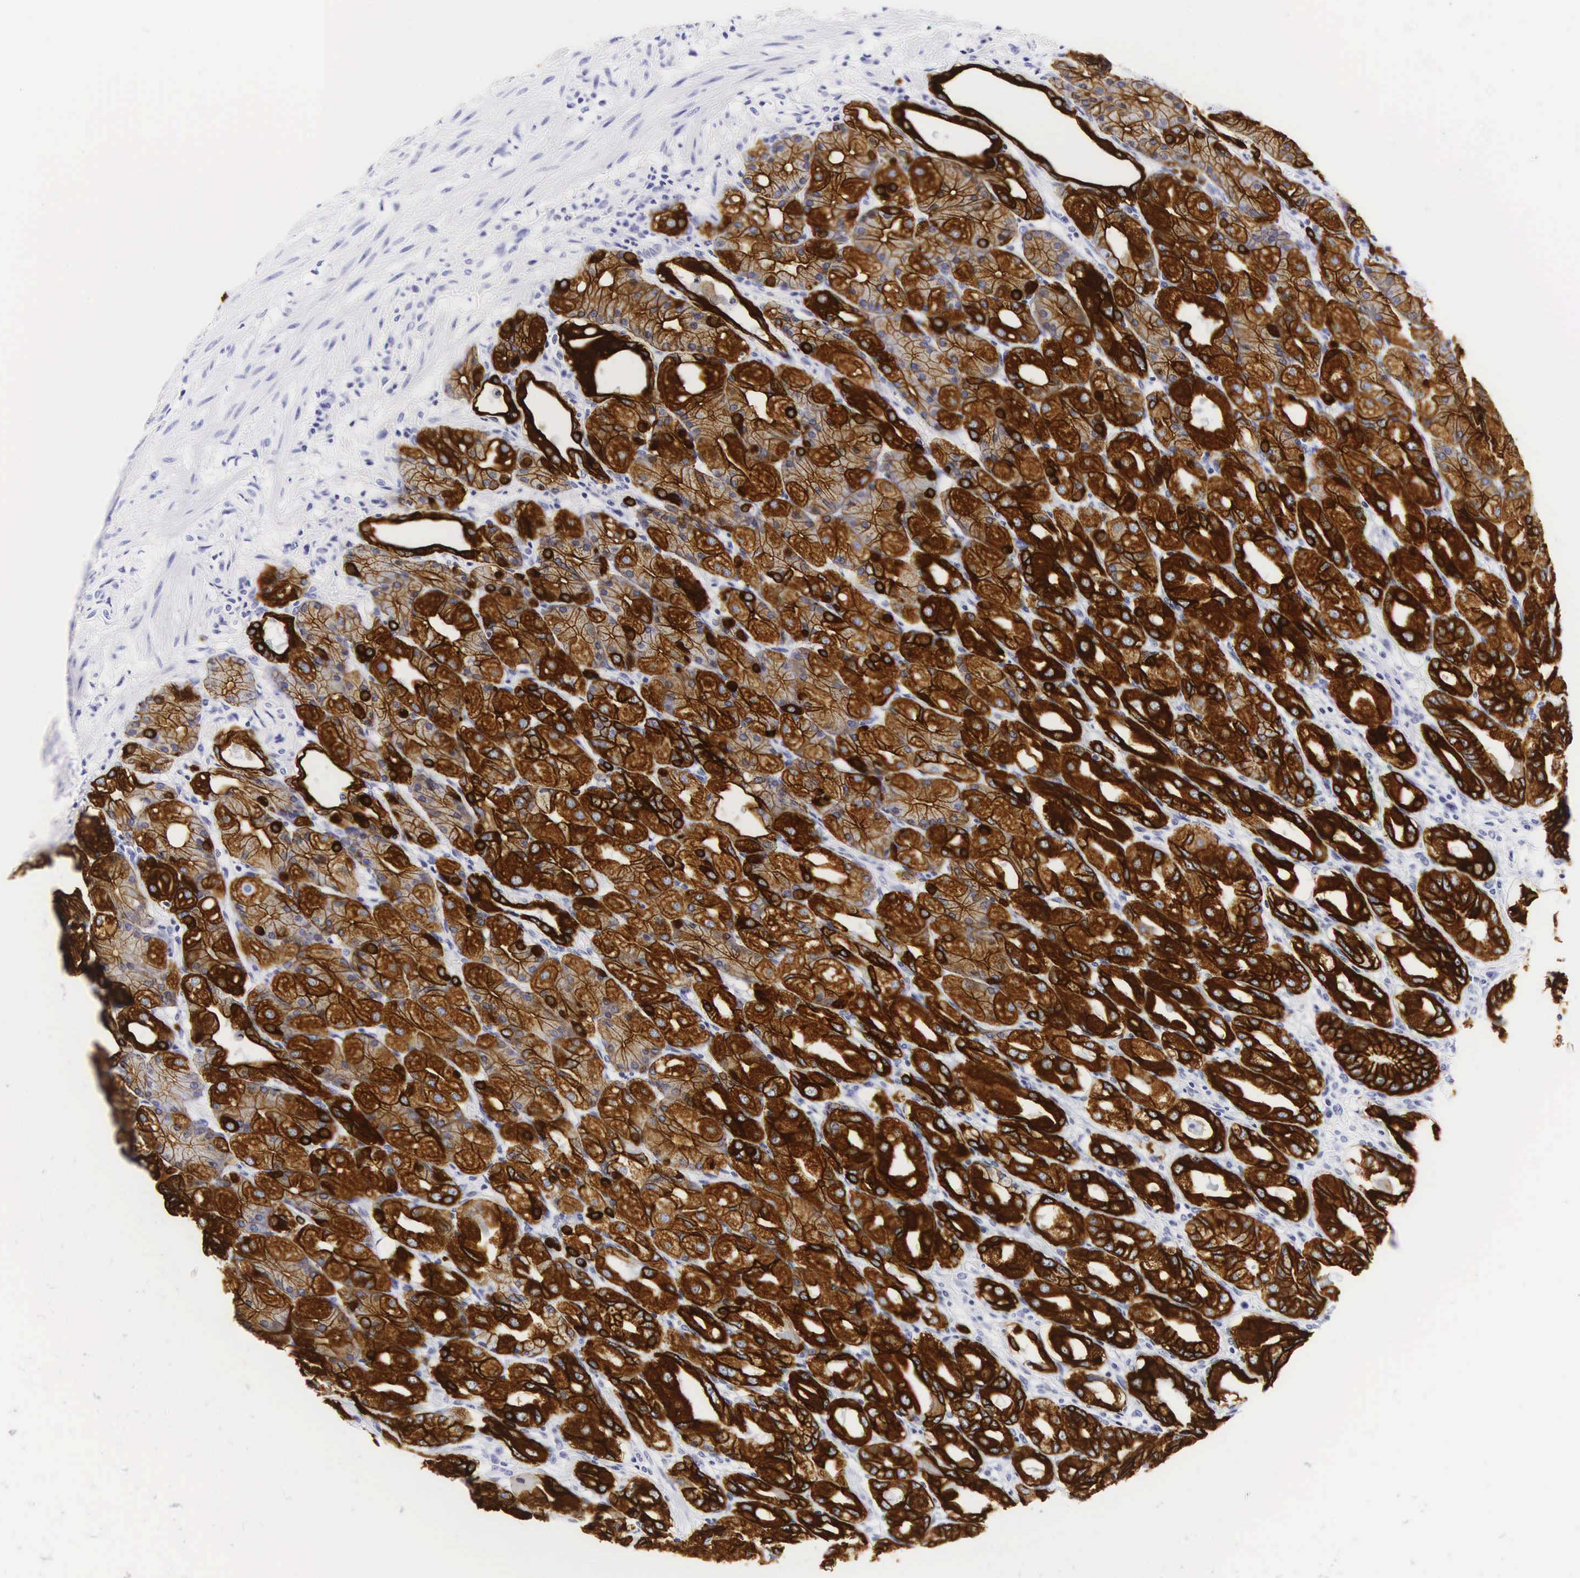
{"staining": {"intensity": "strong", "quantity": ">75%", "location": "cytoplasmic/membranous"}, "tissue": "stomach", "cell_type": "Glandular cells", "image_type": "normal", "snomed": [{"axis": "morphology", "description": "Normal tissue, NOS"}, {"axis": "topography", "description": "Stomach, upper"}], "caption": "Immunohistochemistry (IHC) histopathology image of benign stomach: stomach stained using IHC displays high levels of strong protein expression localized specifically in the cytoplasmic/membranous of glandular cells, appearing as a cytoplasmic/membranous brown color.", "gene": "KRT18", "patient": {"sex": "female", "age": 75}}